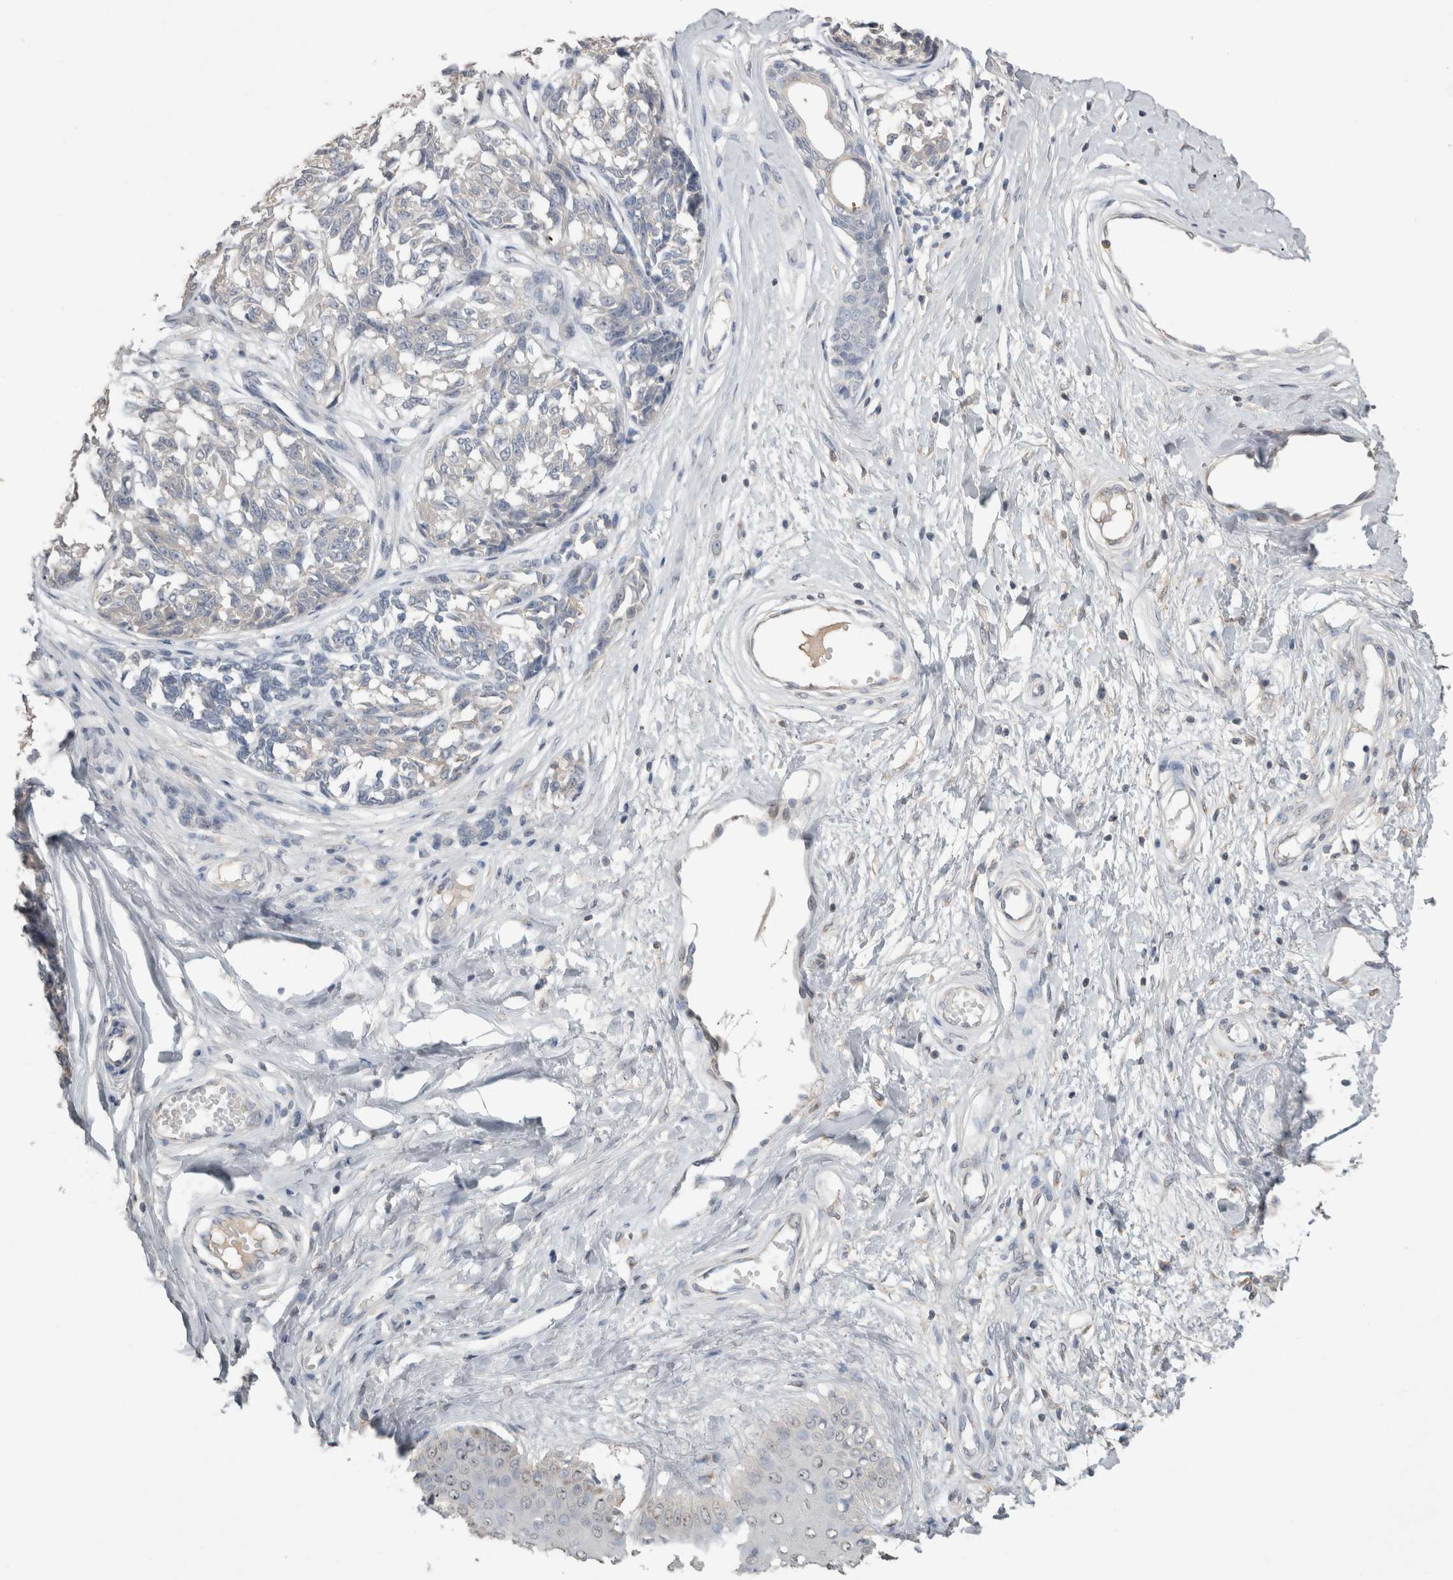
{"staining": {"intensity": "negative", "quantity": "none", "location": "none"}, "tissue": "melanoma", "cell_type": "Tumor cells", "image_type": "cancer", "snomed": [{"axis": "morphology", "description": "Malignant melanoma, NOS"}, {"axis": "topography", "description": "Skin"}], "caption": "An IHC micrograph of melanoma is shown. There is no staining in tumor cells of melanoma.", "gene": "NAALADL2", "patient": {"sex": "female", "age": 64}}